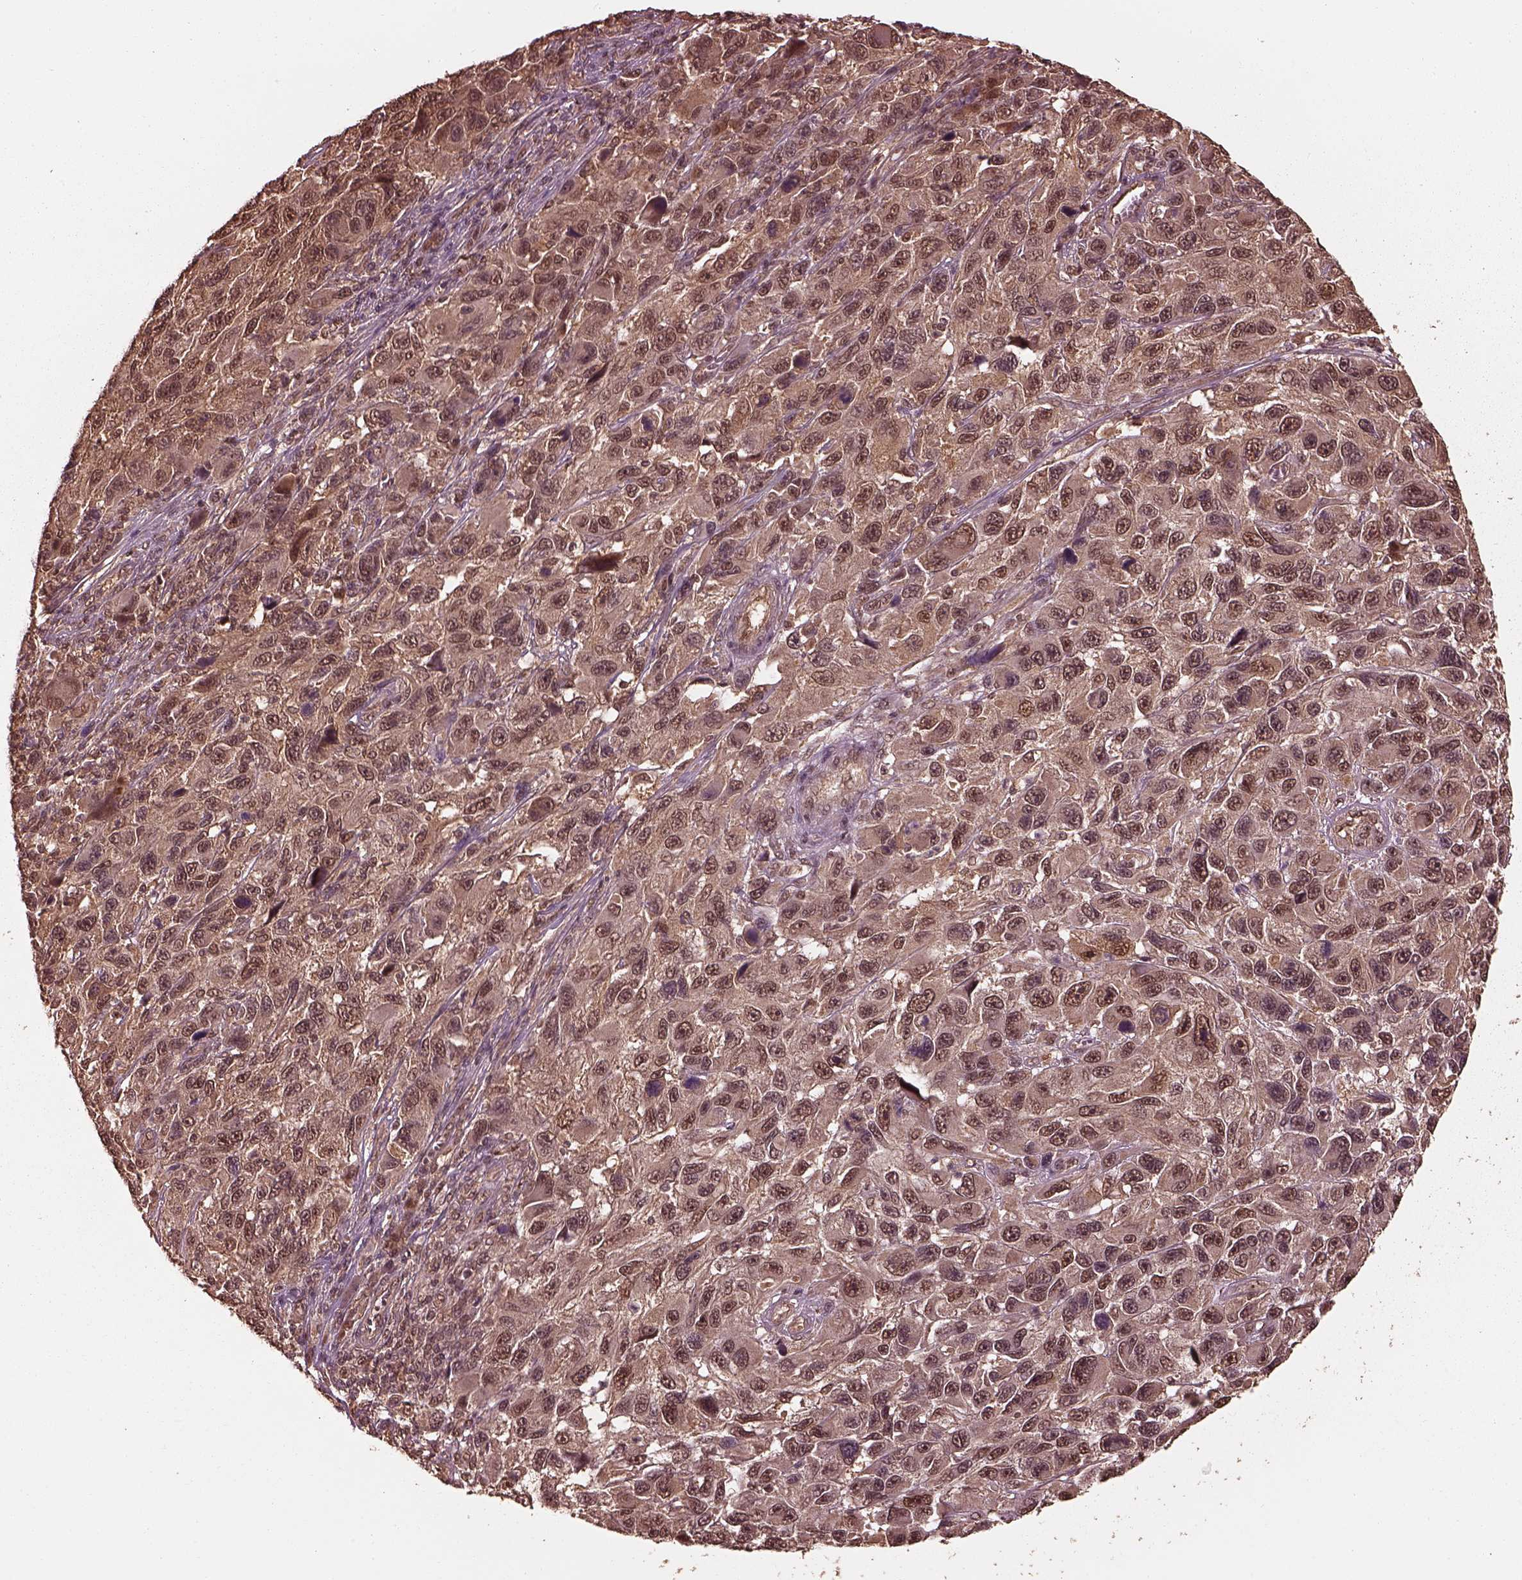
{"staining": {"intensity": "moderate", "quantity": "25%-75%", "location": "cytoplasmic/membranous,nuclear"}, "tissue": "melanoma", "cell_type": "Tumor cells", "image_type": "cancer", "snomed": [{"axis": "morphology", "description": "Malignant melanoma, NOS"}, {"axis": "topography", "description": "Skin"}], "caption": "An image of malignant melanoma stained for a protein demonstrates moderate cytoplasmic/membranous and nuclear brown staining in tumor cells.", "gene": "PSMC5", "patient": {"sex": "male", "age": 53}}